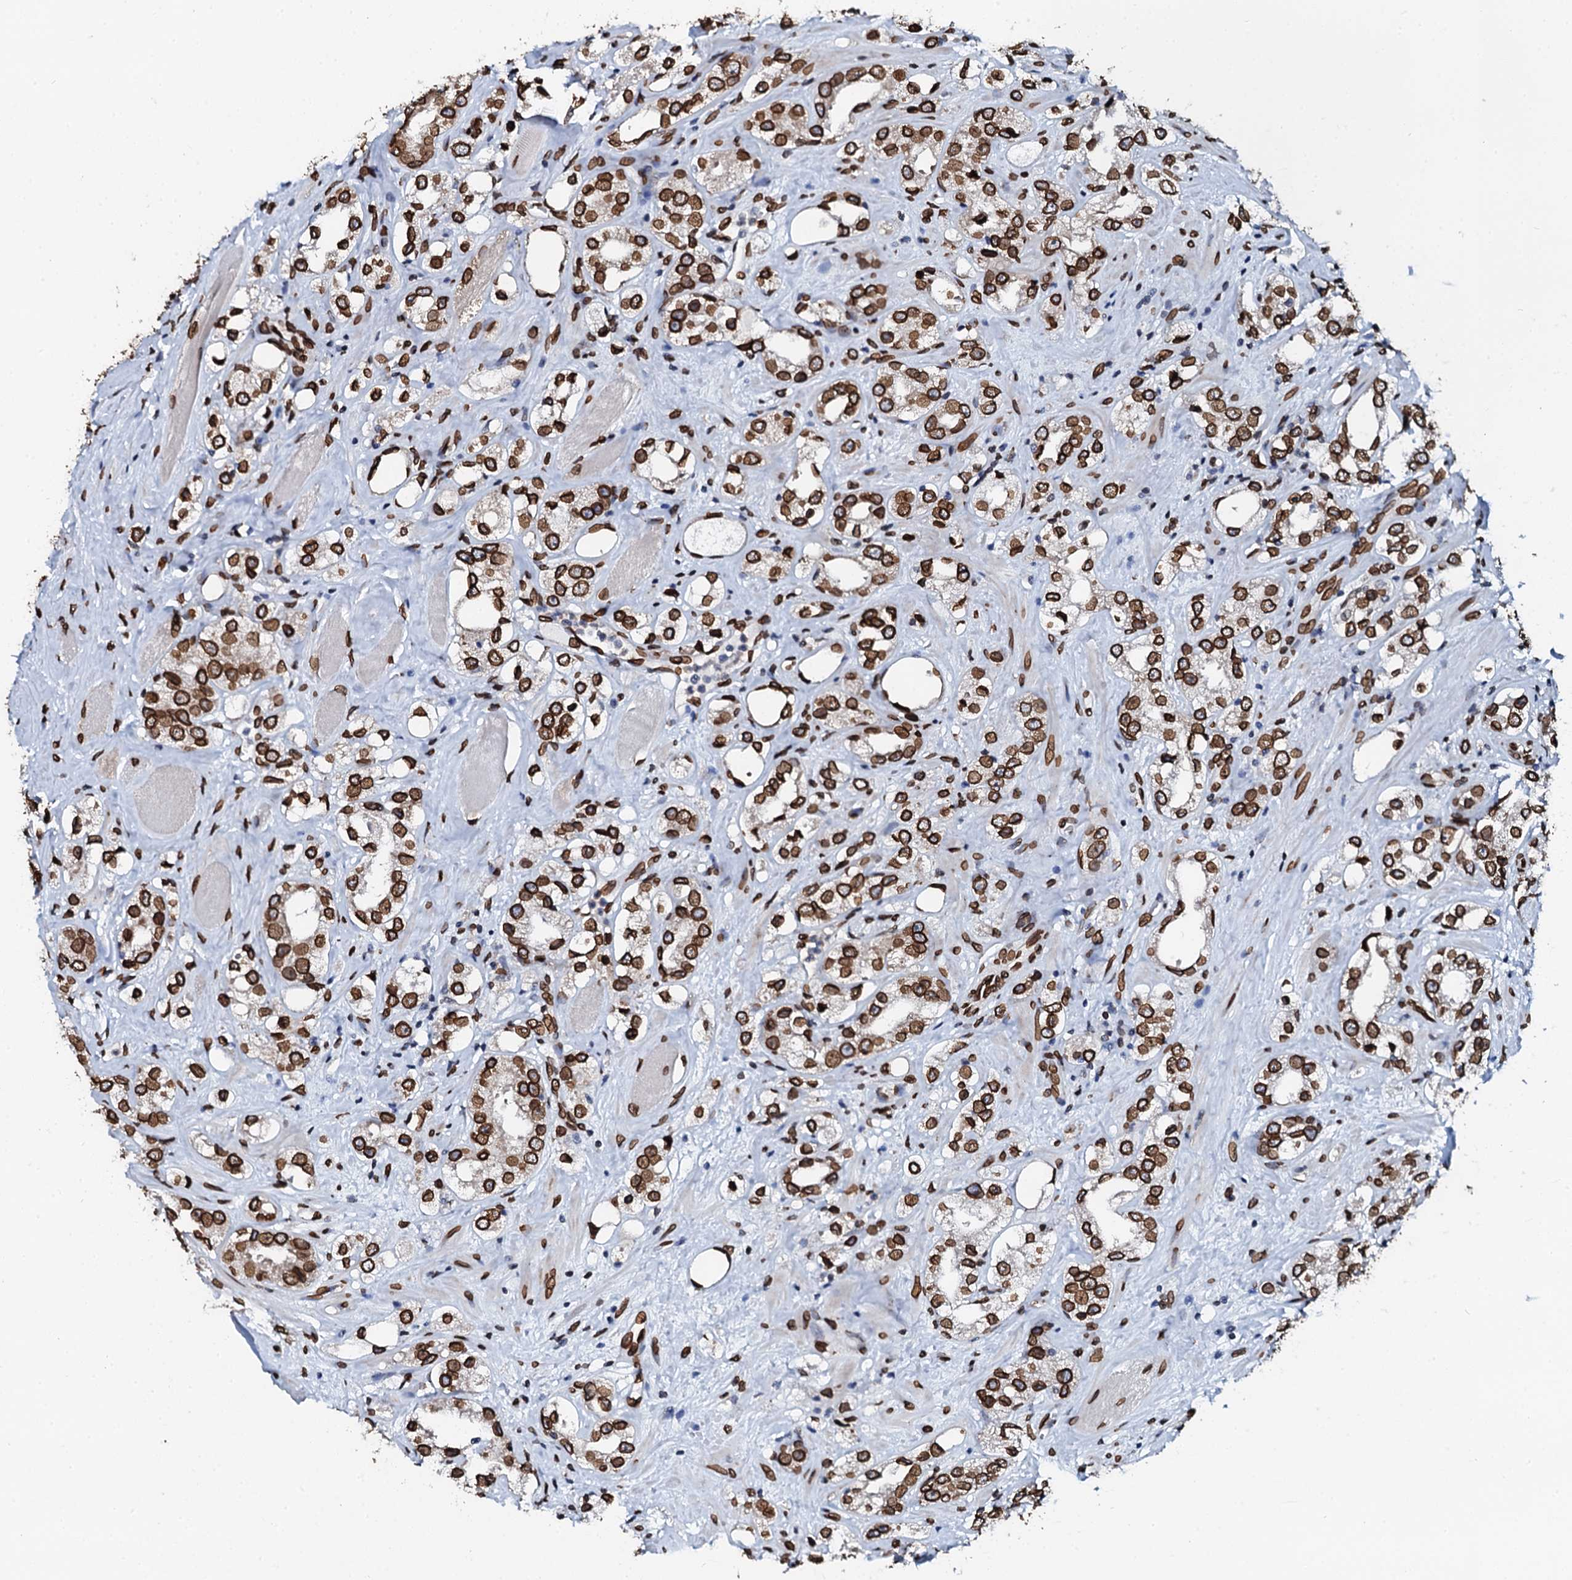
{"staining": {"intensity": "strong", "quantity": ">75%", "location": "cytoplasmic/membranous,nuclear"}, "tissue": "prostate cancer", "cell_type": "Tumor cells", "image_type": "cancer", "snomed": [{"axis": "morphology", "description": "Adenocarcinoma, NOS"}, {"axis": "topography", "description": "Prostate"}], "caption": "Prostate adenocarcinoma stained with immunohistochemistry displays strong cytoplasmic/membranous and nuclear staining in approximately >75% of tumor cells. (DAB IHC with brightfield microscopy, high magnification).", "gene": "KATNAL2", "patient": {"sex": "male", "age": 79}}